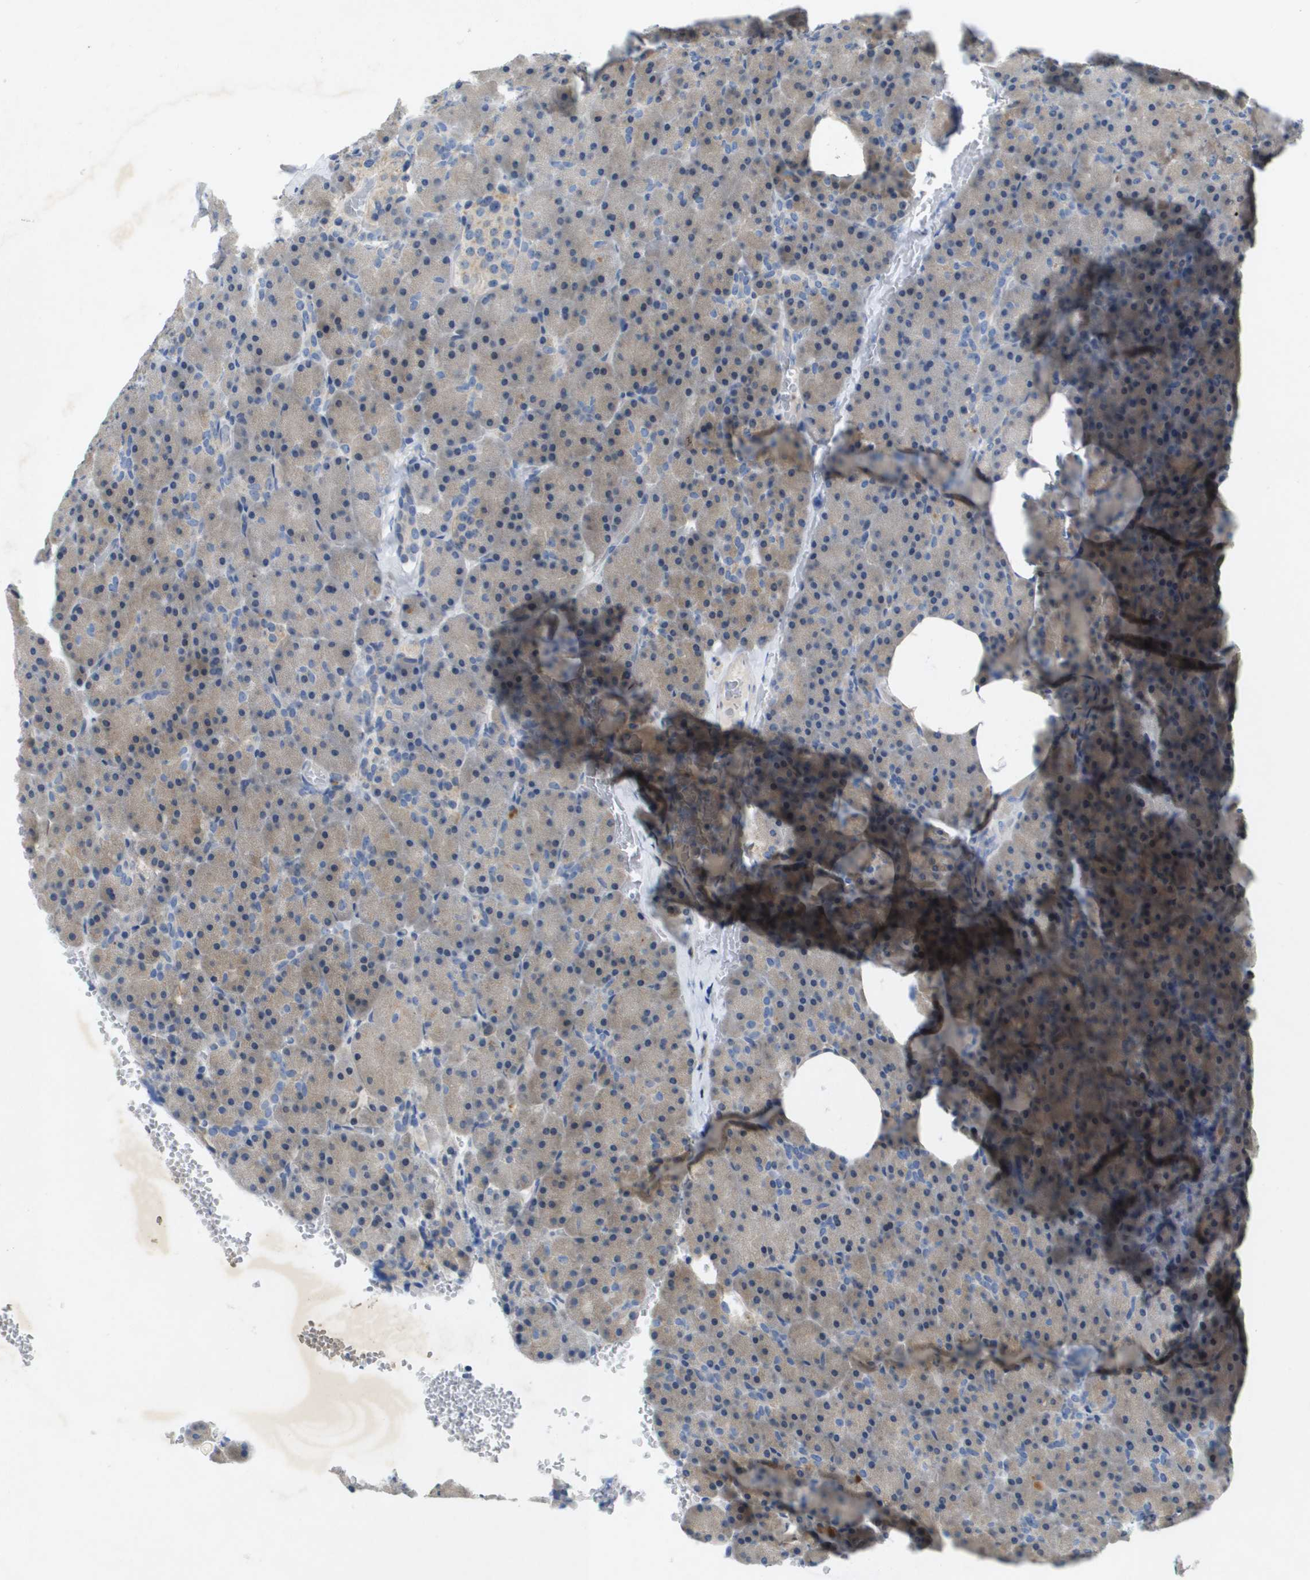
{"staining": {"intensity": "moderate", "quantity": "<25%", "location": "cytoplasmic/membranous"}, "tissue": "pancreas", "cell_type": "Exocrine glandular cells", "image_type": "normal", "snomed": [{"axis": "morphology", "description": "Normal tissue, NOS"}, {"axis": "topography", "description": "Pancreas"}], "caption": "Normal pancreas reveals moderate cytoplasmic/membranous expression in about <25% of exocrine glandular cells, visualized by immunohistochemistry.", "gene": "LIPG", "patient": {"sex": "female", "age": 35}}